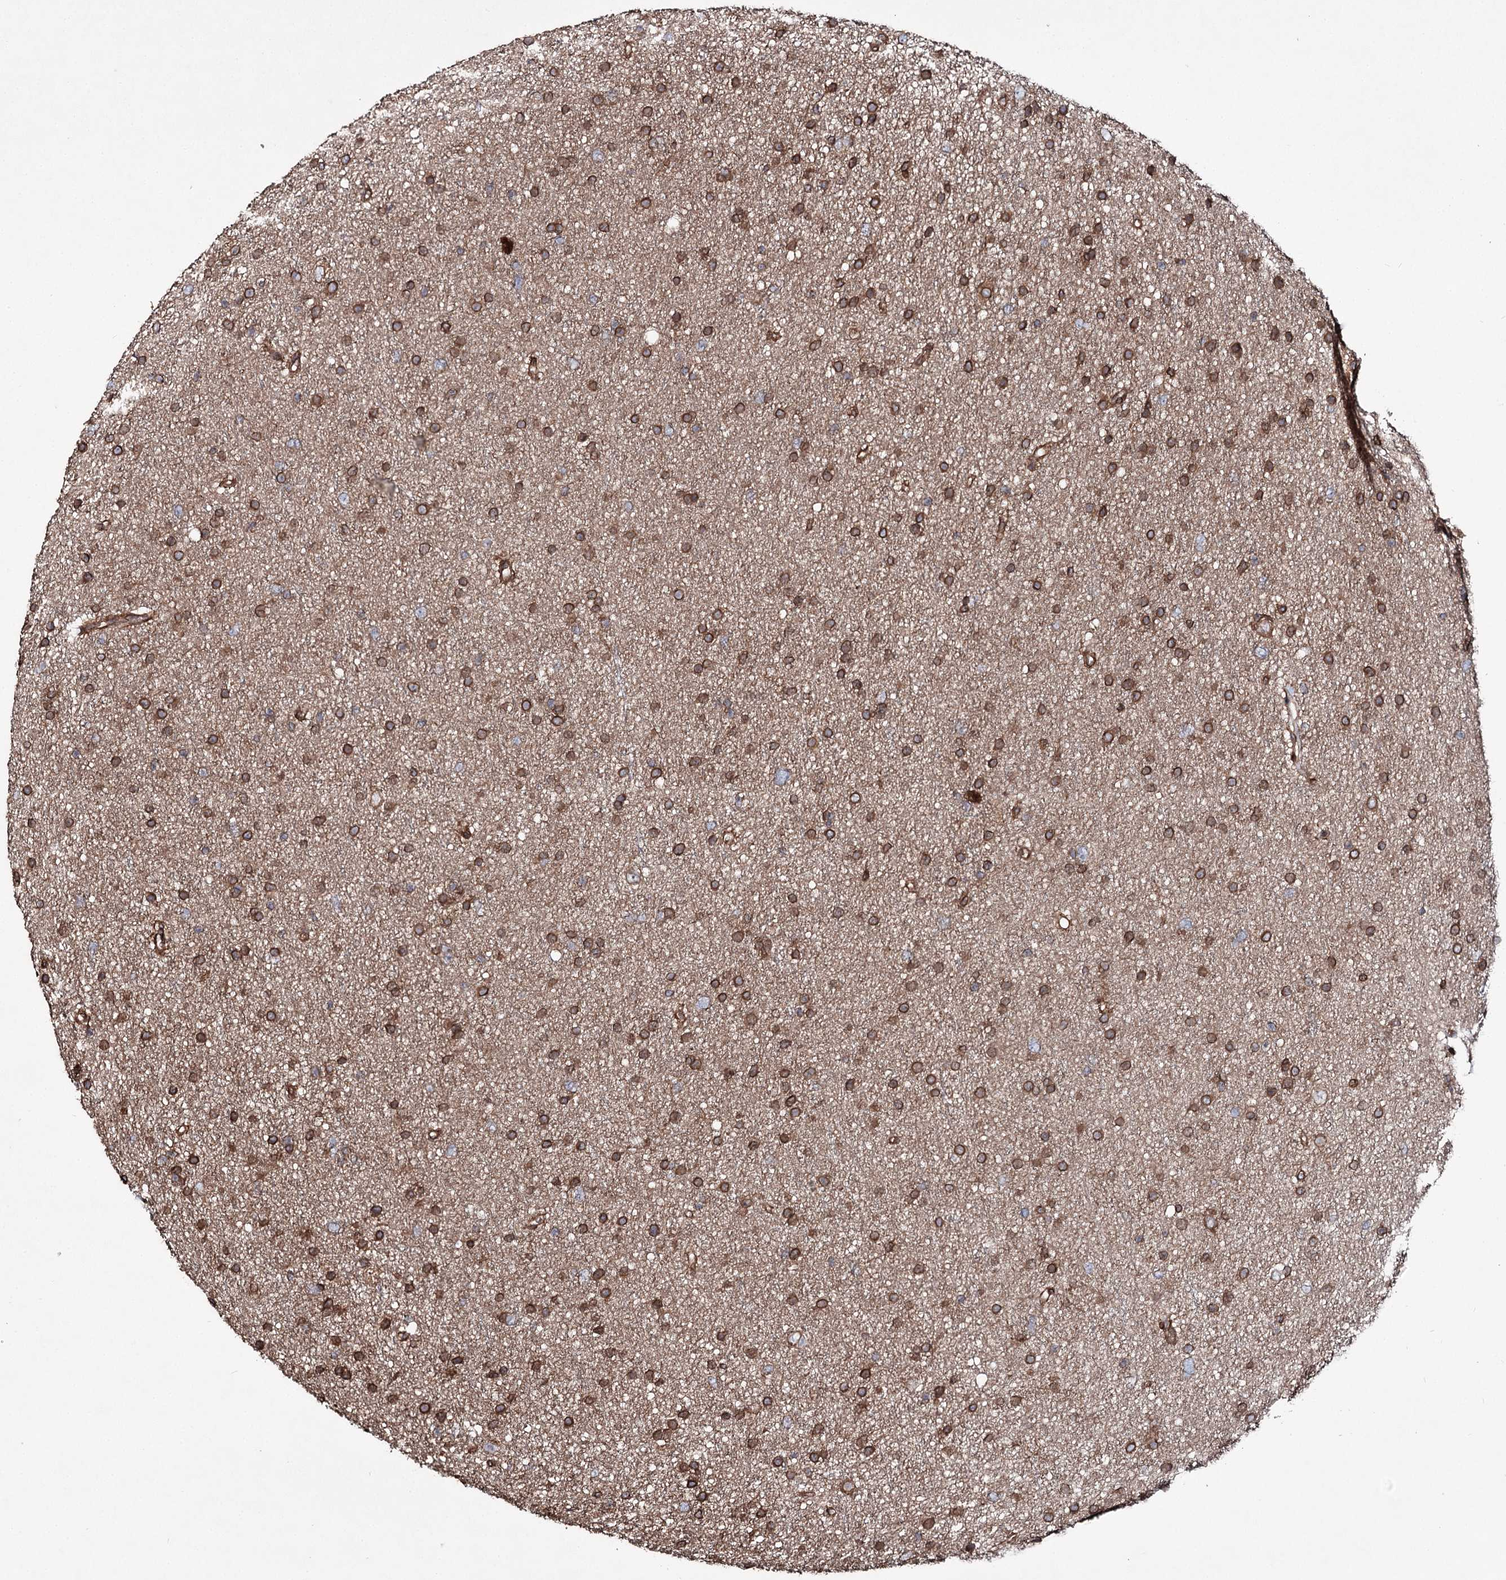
{"staining": {"intensity": "moderate", "quantity": ">75%", "location": "cytoplasmic/membranous"}, "tissue": "glioma", "cell_type": "Tumor cells", "image_type": "cancer", "snomed": [{"axis": "morphology", "description": "Glioma, malignant, Low grade"}, {"axis": "topography", "description": "Cerebral cortex"}], "caption": "Moderate cytoplasmic/membranous positivity is identified in about >75% of tumor cells in malignant low-grade glioma.", "gene": "FGFR1OP2", "patient": {"sex": "female", "age": 39}}